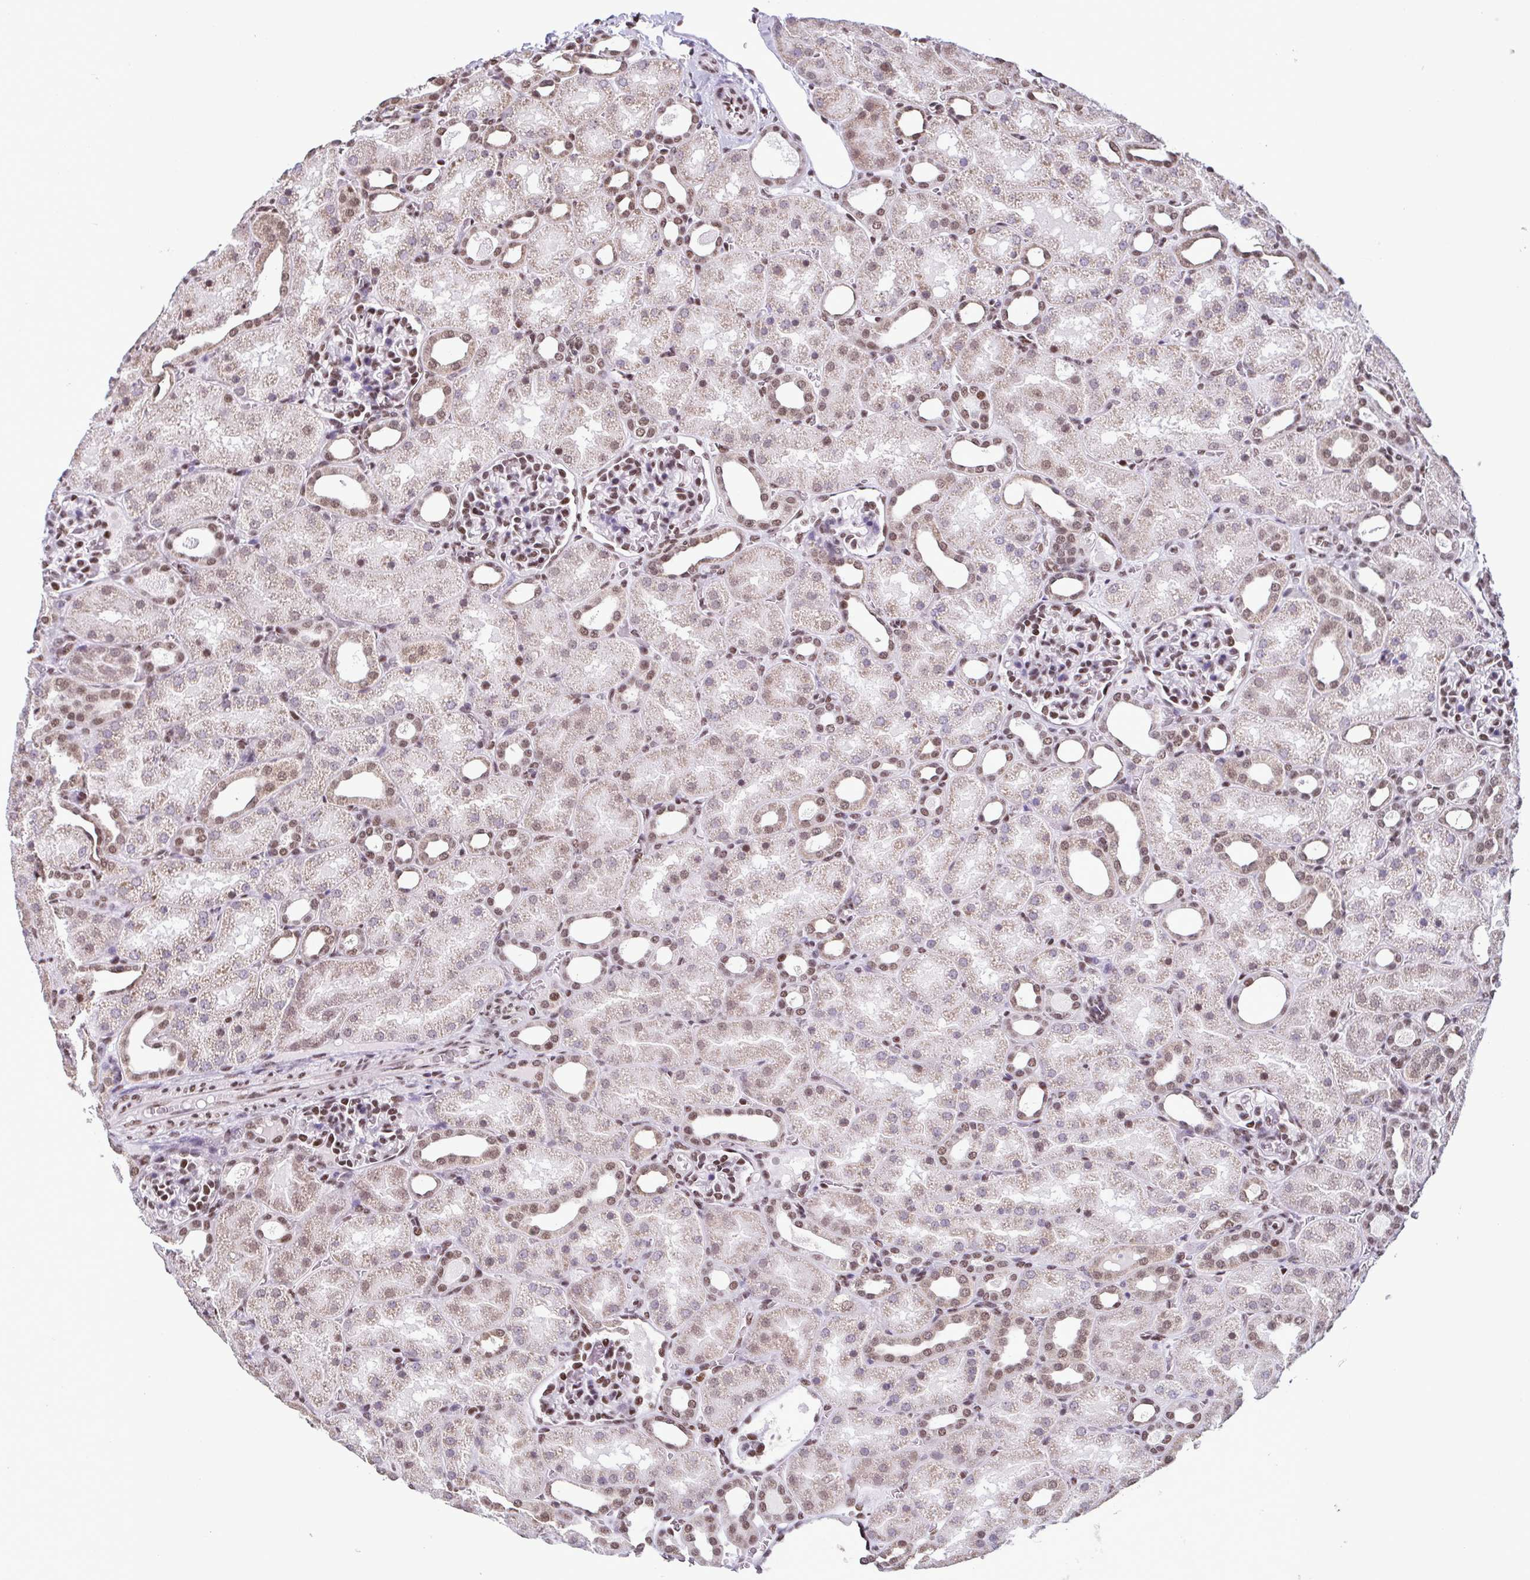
{"staining": {"intensity": "moderate", "quantity": ">75%", "location": "nuclear"}, "tissue": "kidney", "cell_type": "Cells in glomeruli", "image_type": "normal", "snomed": [{"axis": "morphology", "description": "Normal tissue, NOS"}, {"axis": "topography", "description": "Kidney"}], "caption": "About >75% of cells in glomeruli in benign kidney exhibit moderate nuclear protein expression as visualized by brown immunohistochemical staining.", "gene": "TIMM21", "patient": {"sex": "male", "age": 2}}